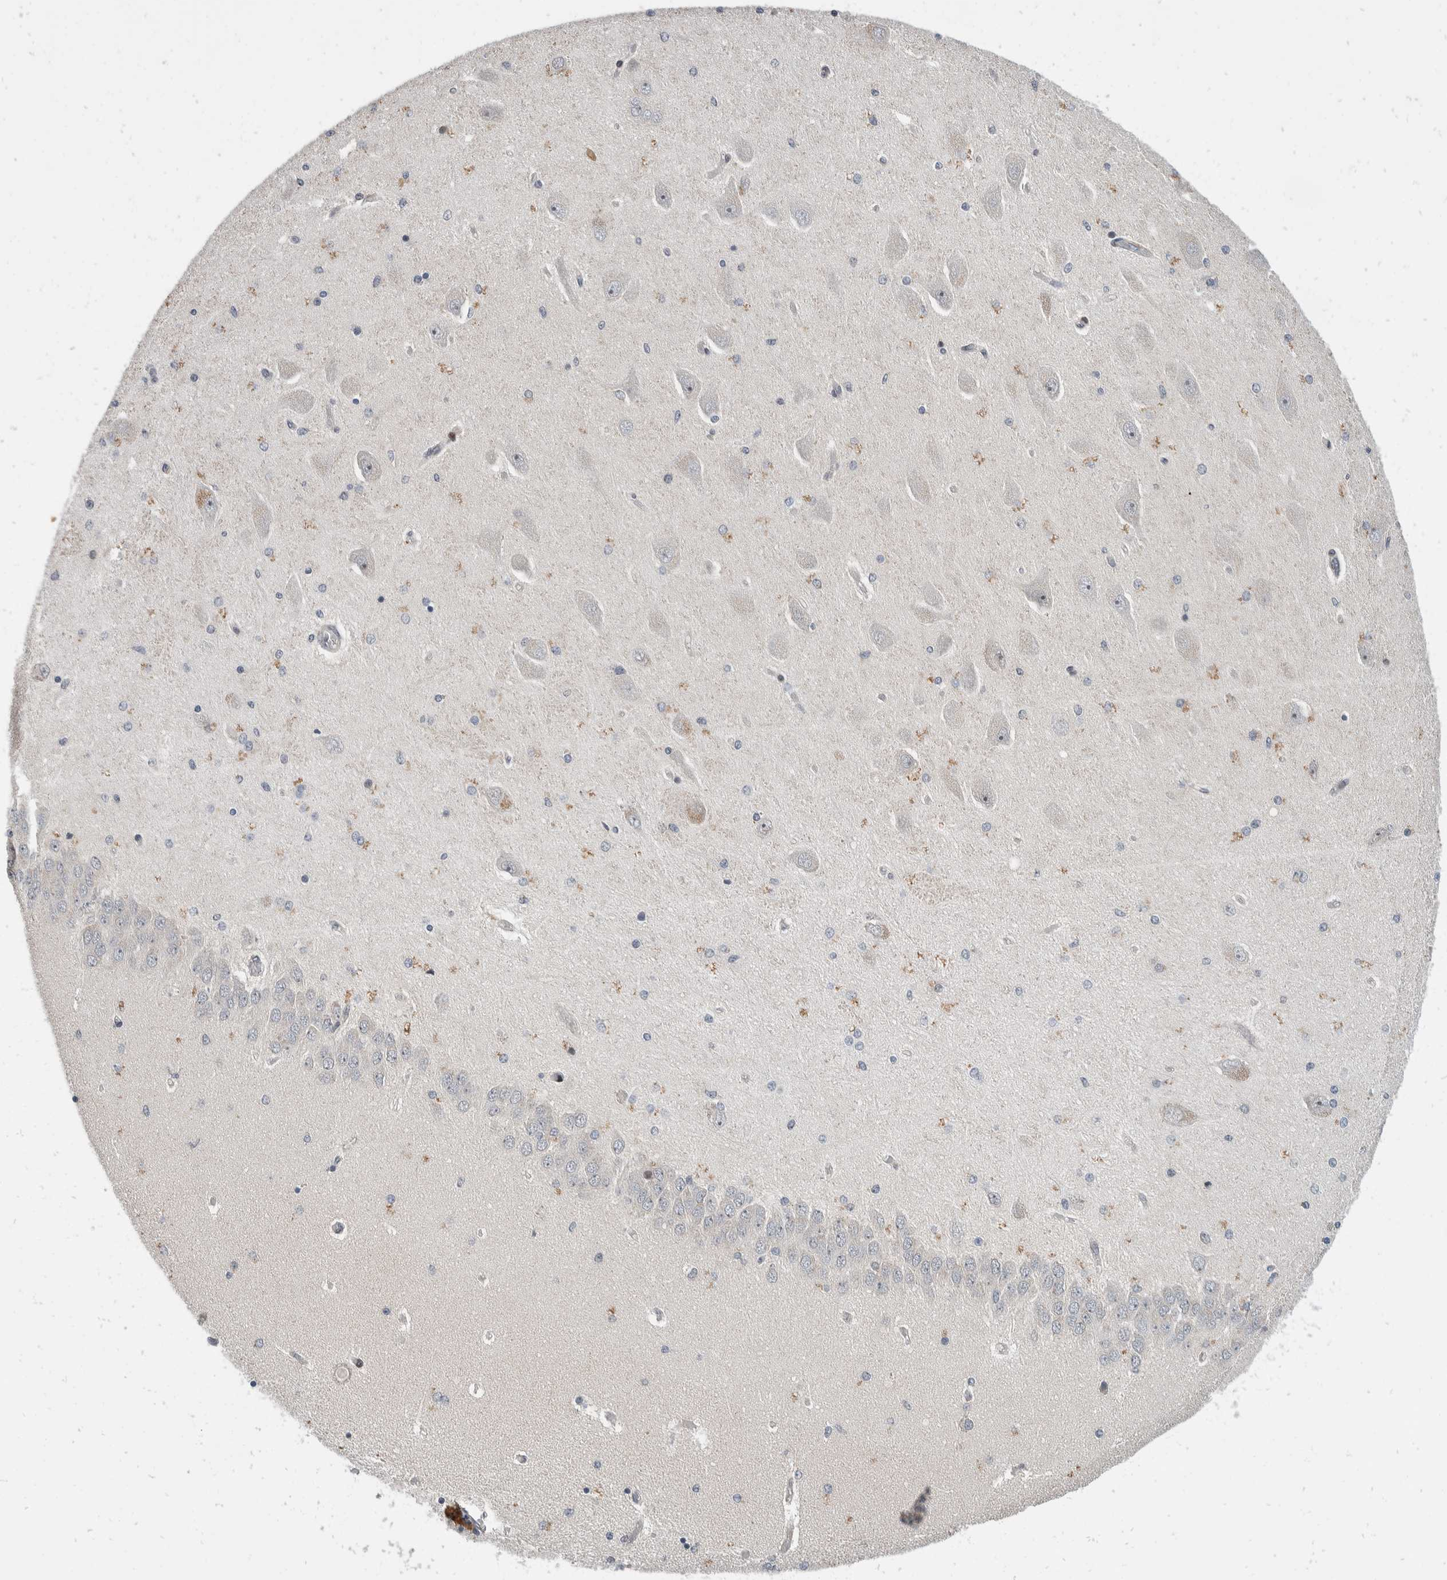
{"staining": {"intensity": "negative", "quantity": "none", "location": "none"}, "tissue": "hippocampus", "cell_type": "Glial cells", "image_type": "normal", "snomed": [{"axis": "morphology", "description": "Normal tissue, NOS"}, {"axis": "topography", "description": "Hippocampus"}], "caption": "Glial cells show no significant staining in benign hippocampus. The staining was performed using DAB to visualize the protein expression in brown, while the nuclei were stained in blue with hematoxylin (Magnification: 20x).", "gene": "ZNF703", "patient": {"sex": "female", "age": 54}}